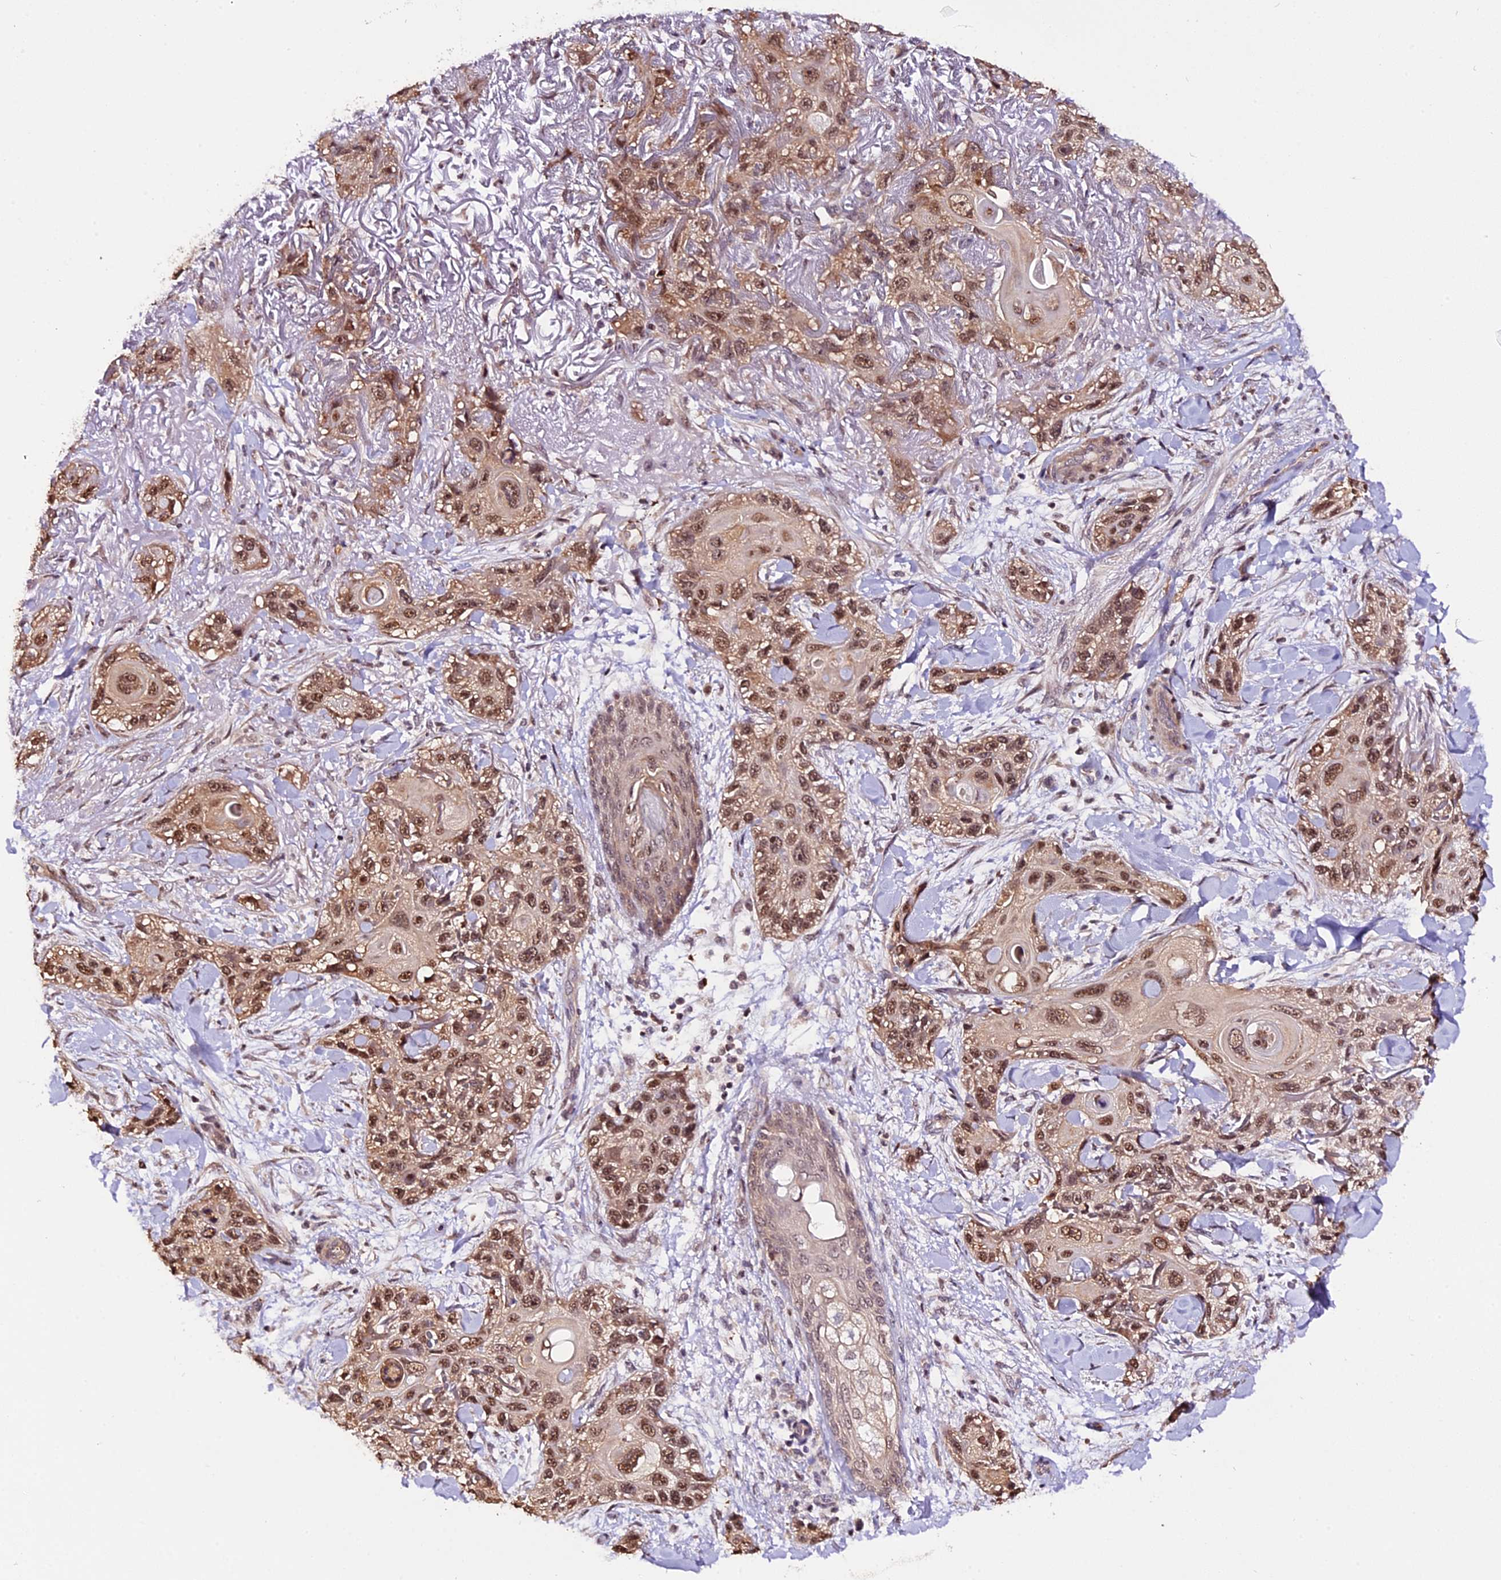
{"staining": {"intensity": "moderate", "quantity": ">75%", "location": "nuclear"}, "tissue": "skin cancer", "cell_type": "Tumor cells", "image_type": "cancer", "snomed": [{"axis": "morphology", "description": "Normal tissue, NOS"}, {"axis": "morphology", "description": "Squamous cell carcinoma, NOS"}, {"axis": "topography", "description": "Skin"}], "caption": "Protein analysis of skin cancer tissue demonstrates moderate nuclear expression in about >75% of tumor cells. The staining was performed using DAB to visualize the protein expression in brown, while the nuclei were stained in blue with hematoxylin (Magnification: 20x).", "gene": "HERPUD1", "patient": {"sex": "male", "age": 72}}